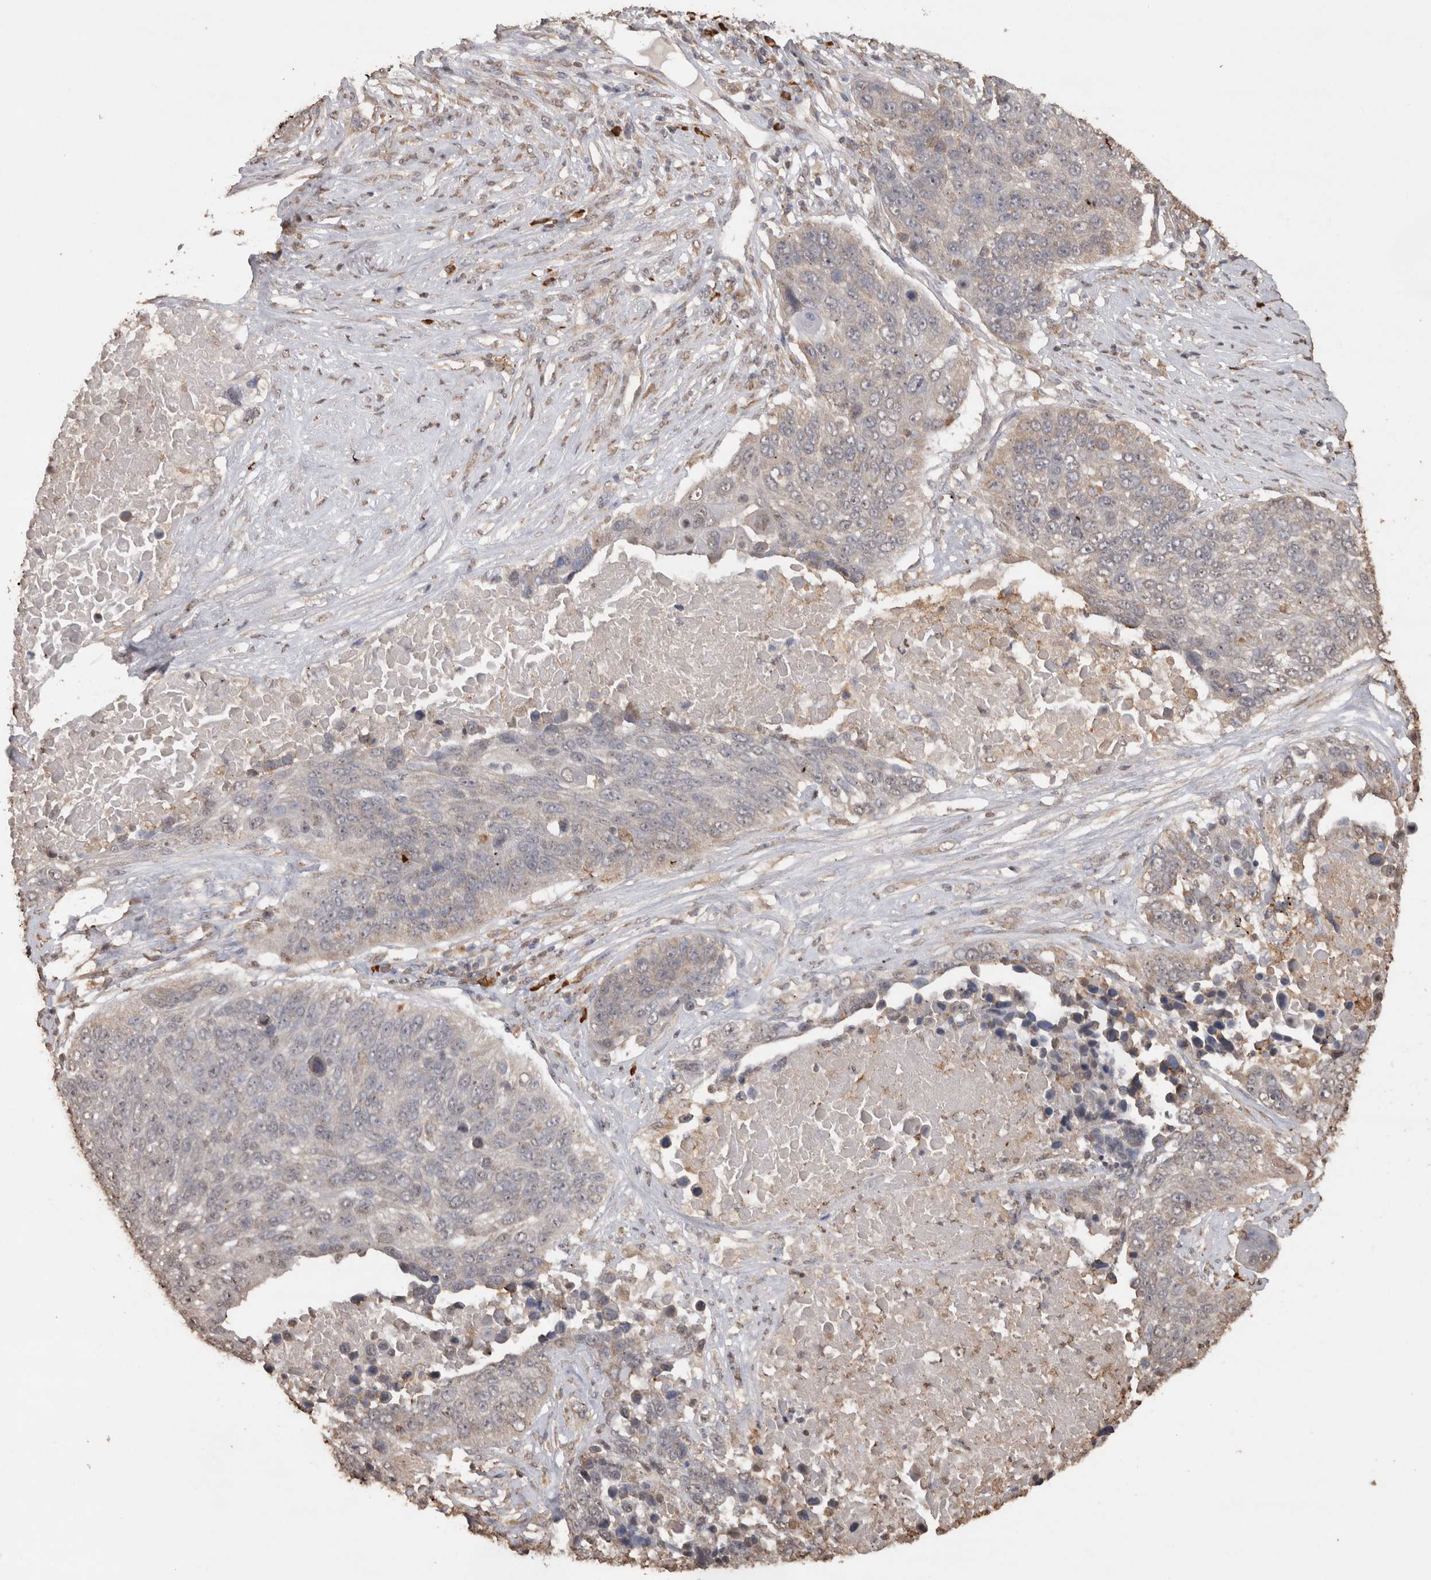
{"staining": {"intensity": "negative", "quantity": "none", "location": "none"}, "tissue": "lung cancer", "cell_type": "Tumor cells", "image_type": "cancer", "snomed": [{"axis": "morphology", "description": "Squamous cell carcinoma, NOS"}, {"axis": "topography", "description": "Lung"}], "caption": "Immunohistochemistry image of human lung cancer stained for a protein (brown), which exhibits no positivity in tumor cells.", "gene": "CRELD2", "patient": {"sex": "male", "age": 66}}